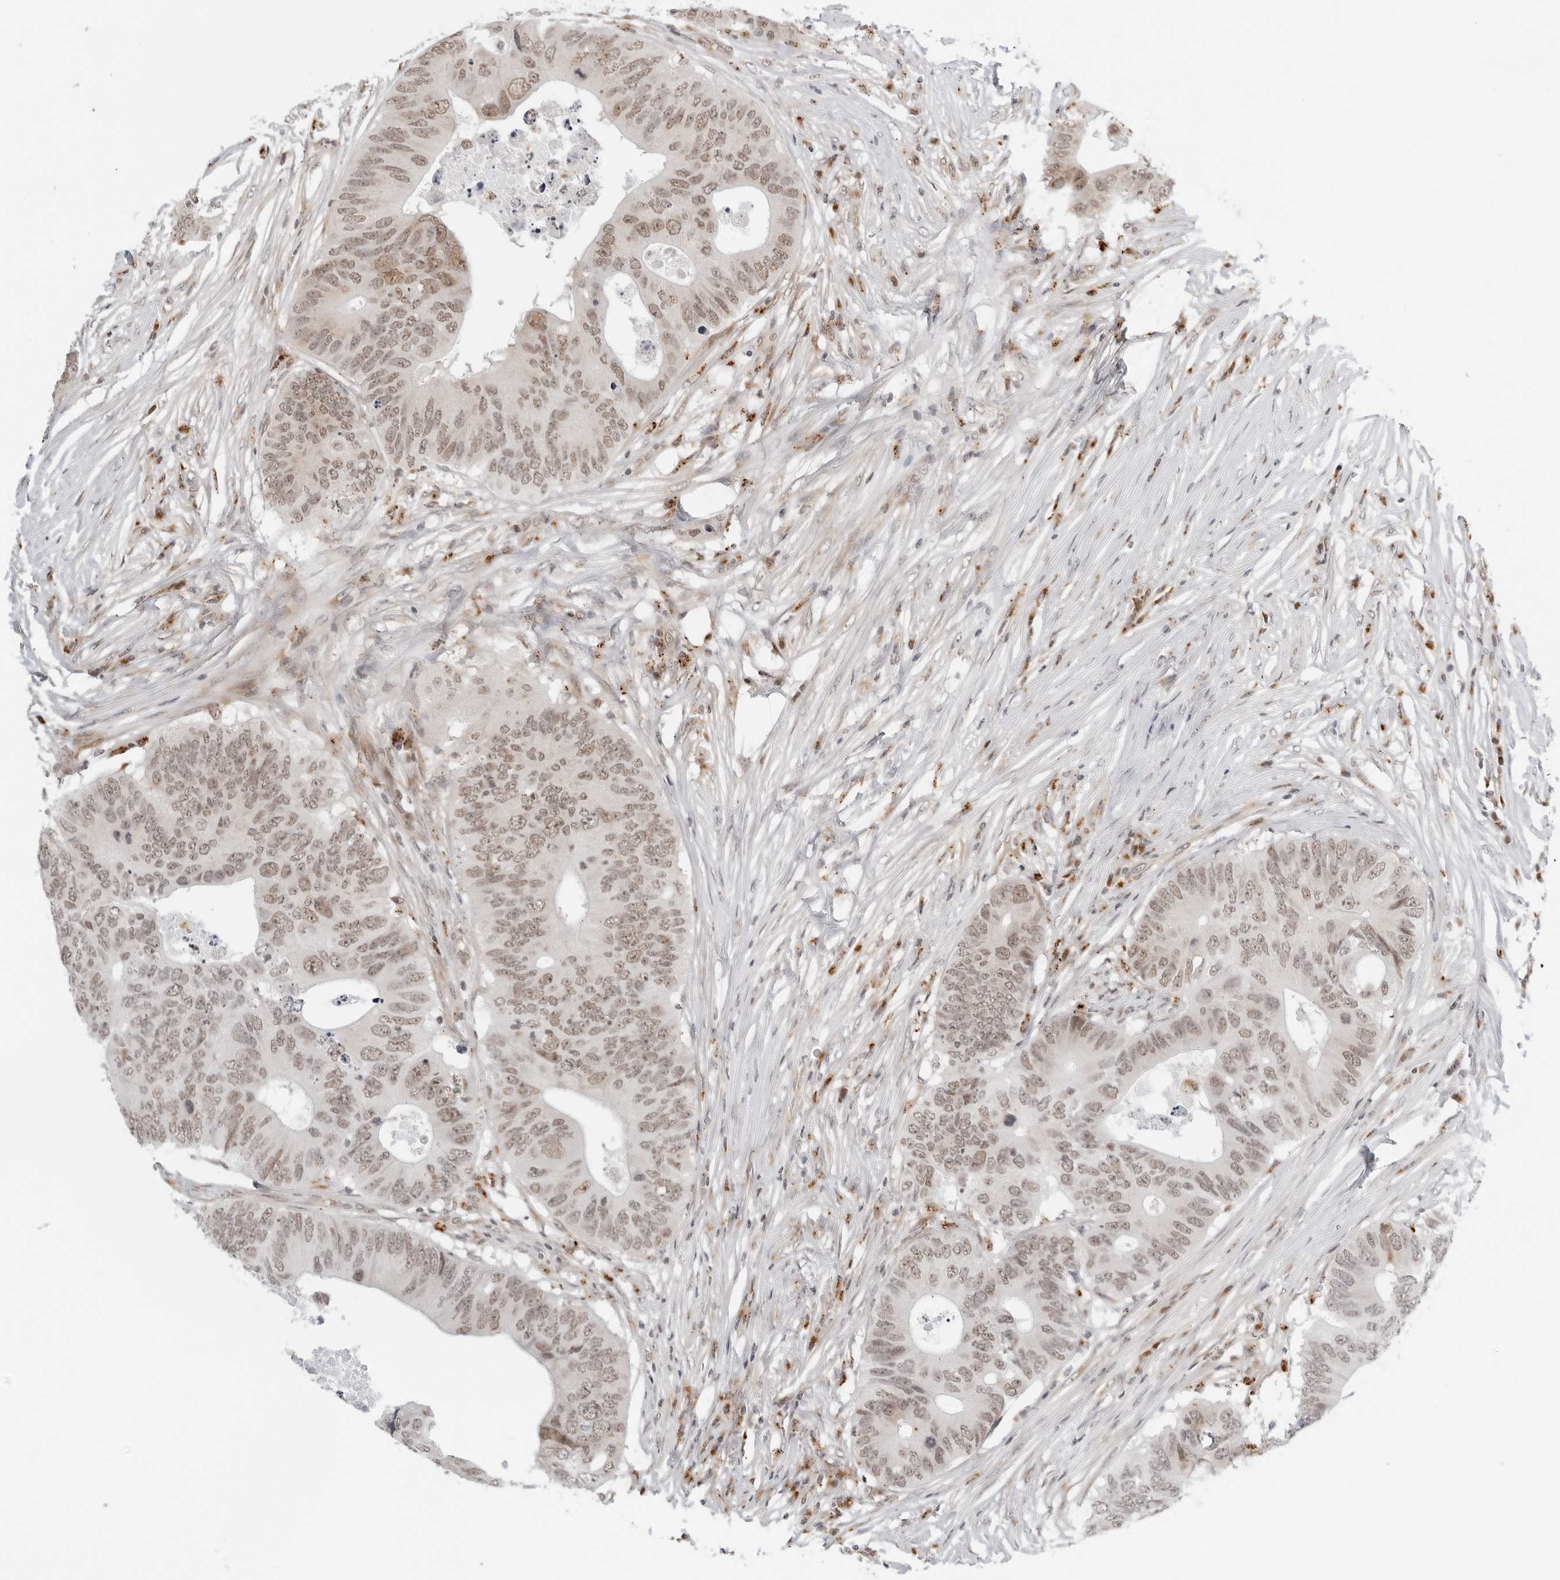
{"staining": {"intensity": "moderate", "quantity": ">75%", "location": "nuclear"}, "tissue": "colorectal cancer", "cell_type": "Tumor cells", "image_type": "cancer", "snomed": [{"axis": "morphology", "description": "Adenocarcinoma, NOS"}, {"axis": "topography", "description": "Colon"}], "caption": "Protein staining of colorectal adenocarcinoma tissue displays moderate nuclear positivity in about >75% of tumor cells.", "gene": "TOX4", "patient": {"sex": "male", "age": 71}}